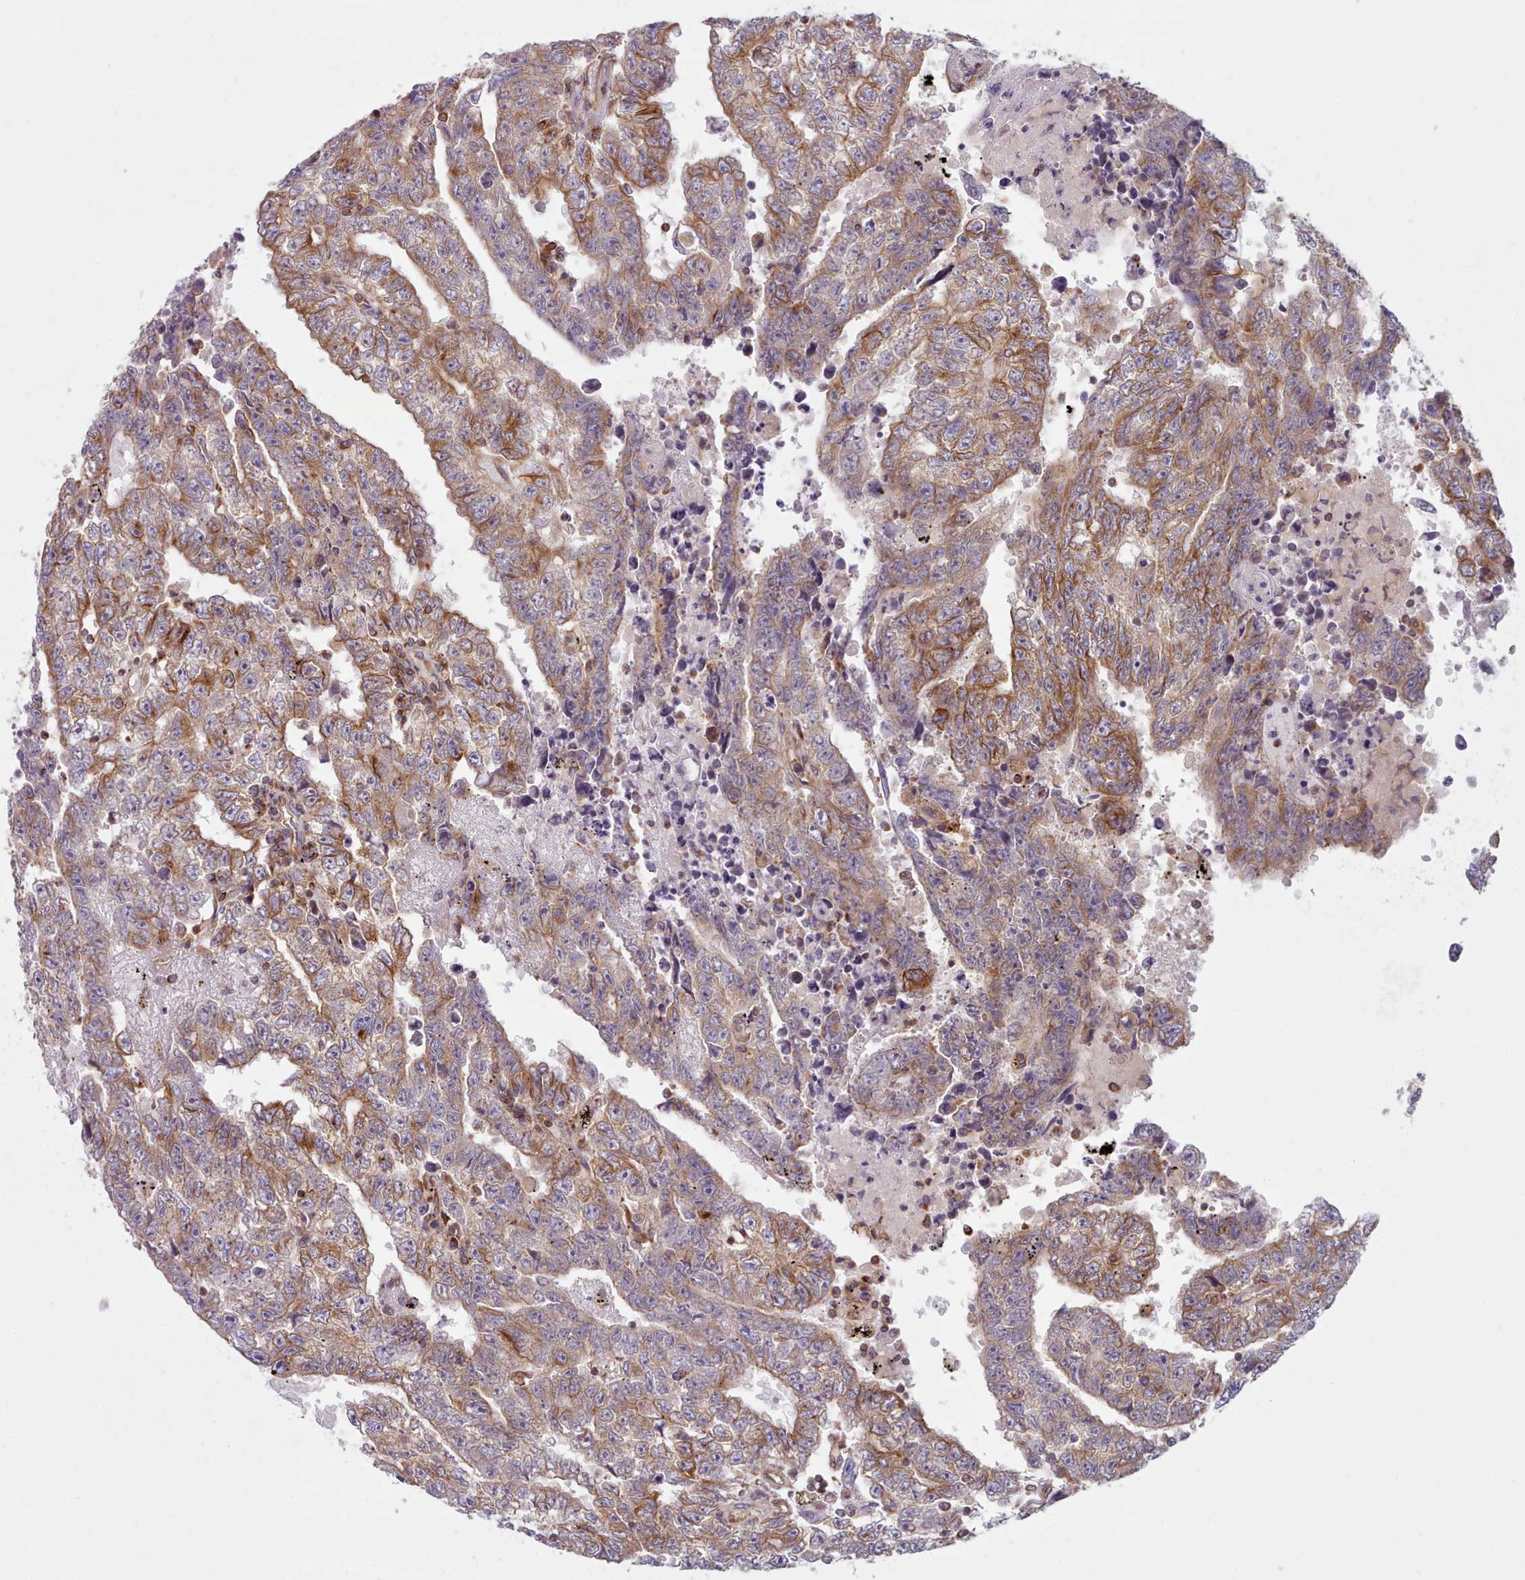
{"staining": {"intensity": "moderate", "quantity": ">75%", "location": "cytoplasmic/membranous"}, "tissue": "testis cancer", "cell_type": "Tumor cells", "image_type": "cancer", "snomed": [{"axis": "morphology", "description": "Carcinoma, Embryonal, NOS"}, {"axis": "topography", "description": "Testis"}], "caption": "High-magnification brightfield microscopy of testis cancer stained with DAB (brown) and counterstained with hematoxylin (blue). tumor cells exhibit moderate cytoplasmic/membranous positivity is seen in approximately>75% of cells.", "gene": "CRYBG1", "patient": {"sex": "male", "age": 25}}